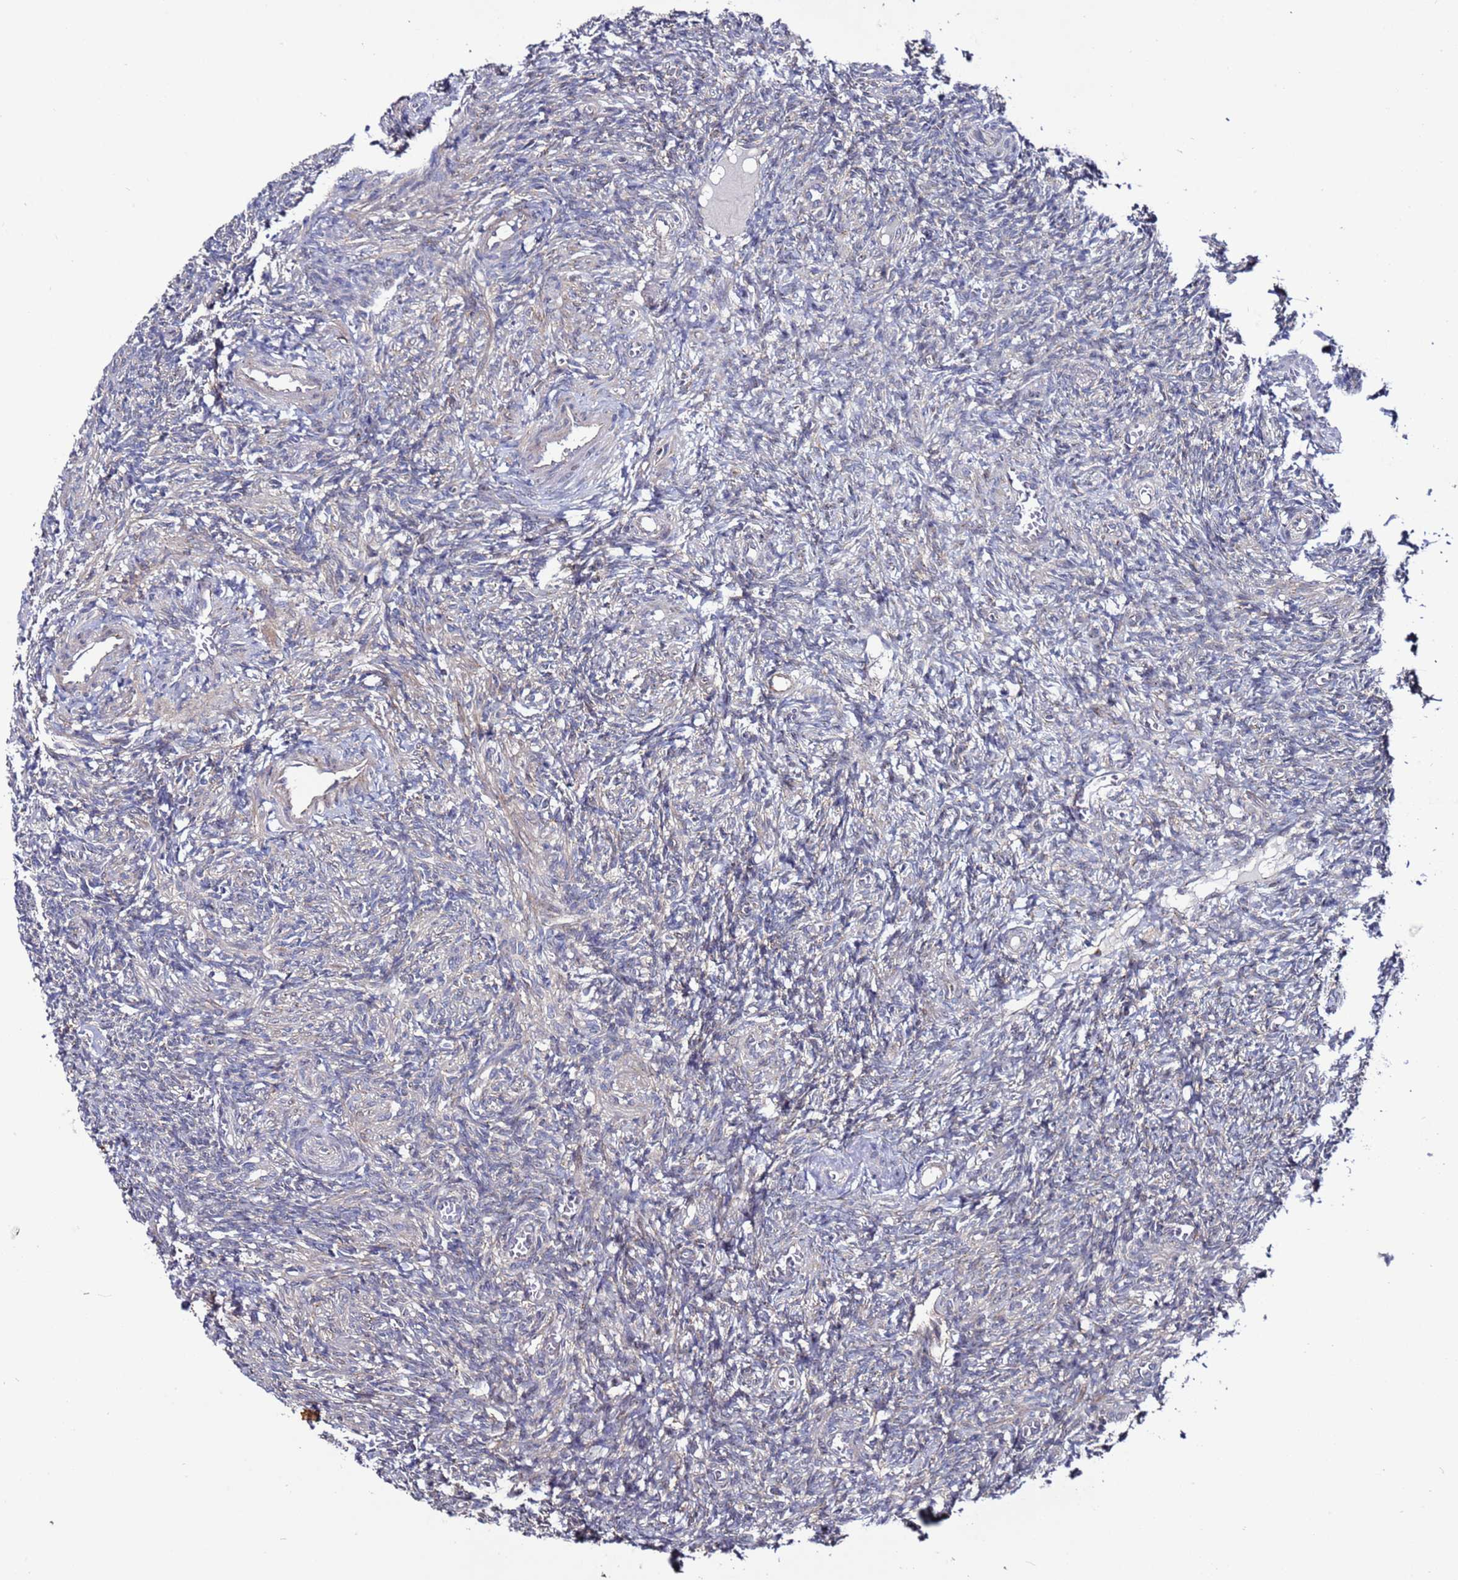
{"staining": {"intensity": "negative", "quantity": "none", "location": "none"}, "tissue": "ovary", "cell_type": "Ovarian stroma cells", "image_type": "normal", "snomed": [{"axis": "morphology", "description": "Normal tissue, NOS"}, {"axis": "topography", "description": "Ovary"}], "caption": "High magnification brightfield microscopy of benign ovary stained with DAB (brown) and counterstained with hematoxylin (blue): ovarian stroma cells show no significant expression. The staining is performed using DAB brown chromogen with nuclei counter-stained in using hematoxylin.", "gene": "TMEM176B", "patient": {"sex": "female", "age": 27}}